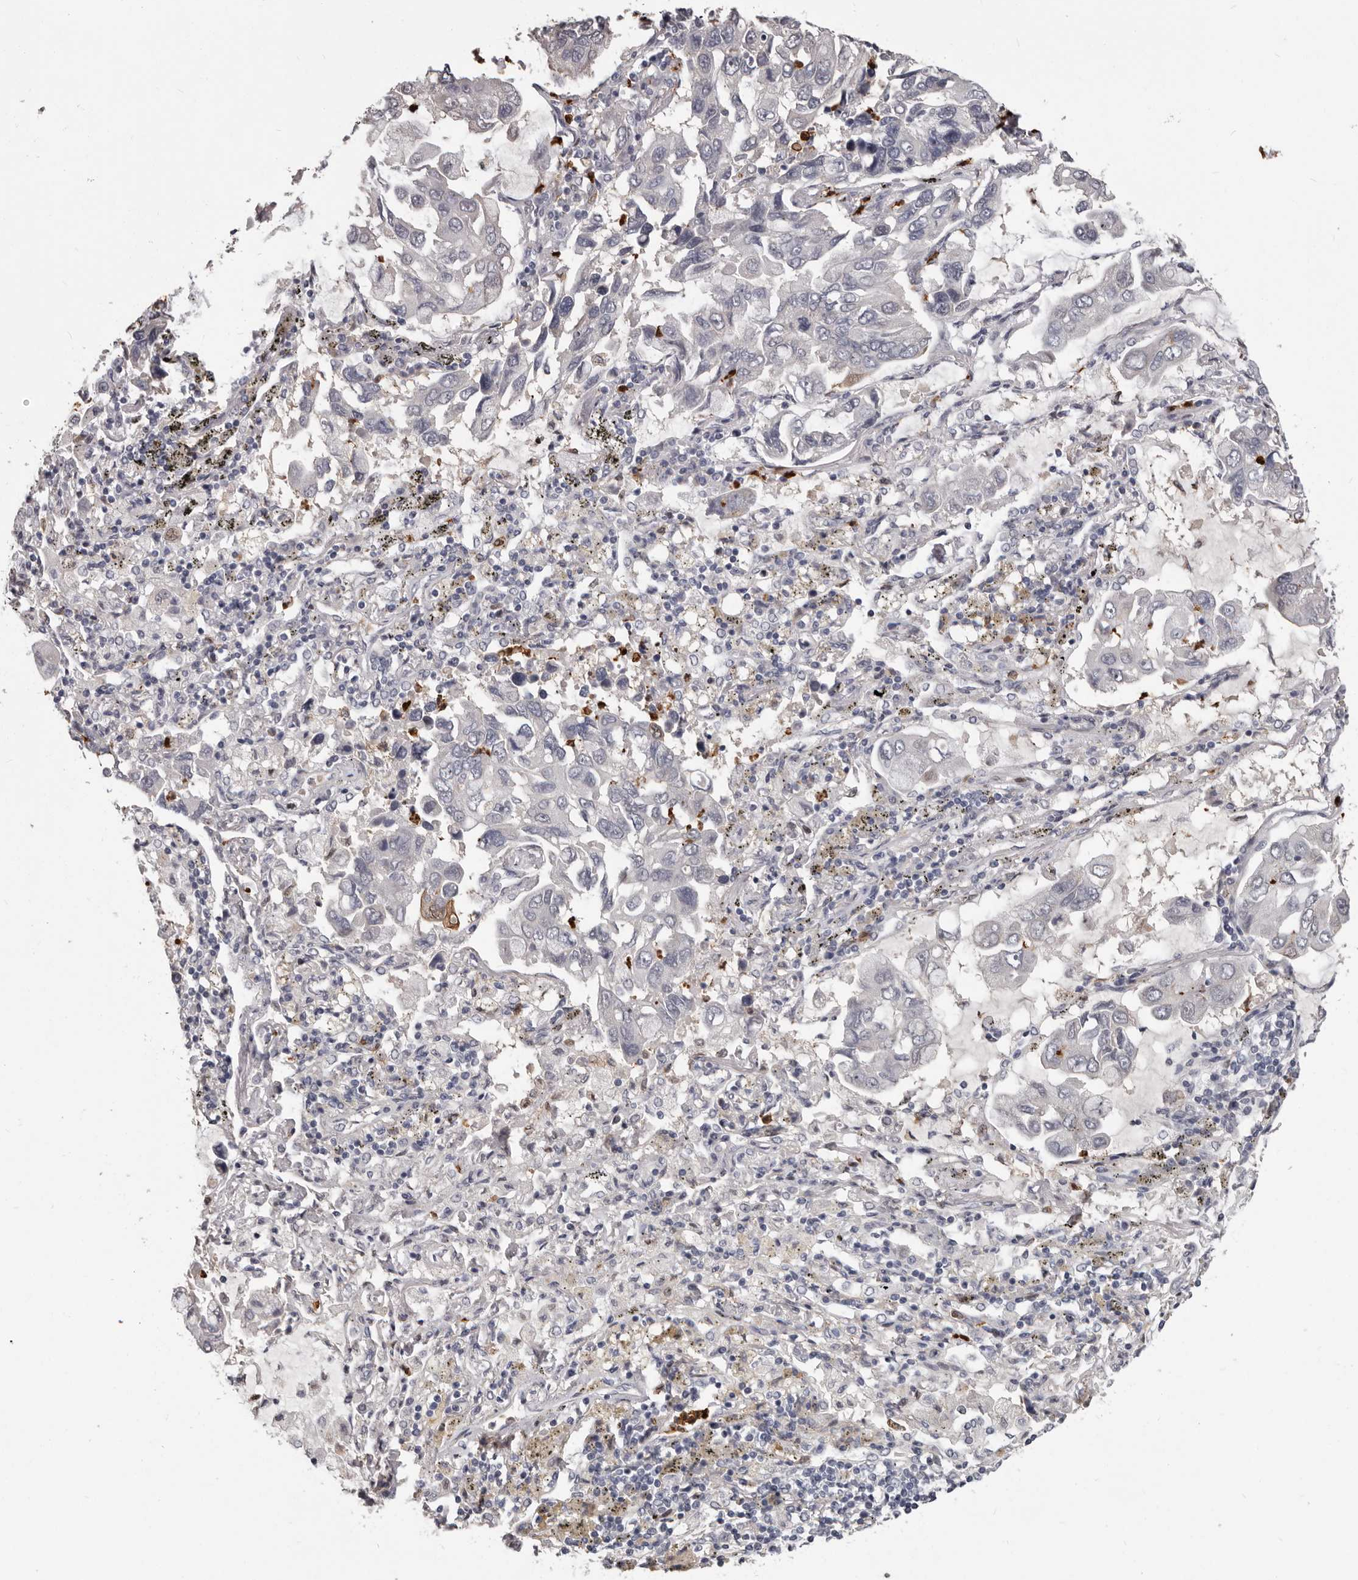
{"staining": {"intensity": "negative", "quantity": "none", "location": "none"}, "tissue": "lung cancer", "cell_type": "Tumor cells", "image_type": "cancer", "snomed": [{"axis": "morphology", "description": "Adenocarcinoma, NOS"}, {"axis": "topography", "description": "Lung"}], "caption": "Photomicrograph shows no protein staining in tumor cells of lung cancer (adenocarcinoma) tissue.", "gene": "GPR157", "patient": {"sex": "male", "age": 64}}